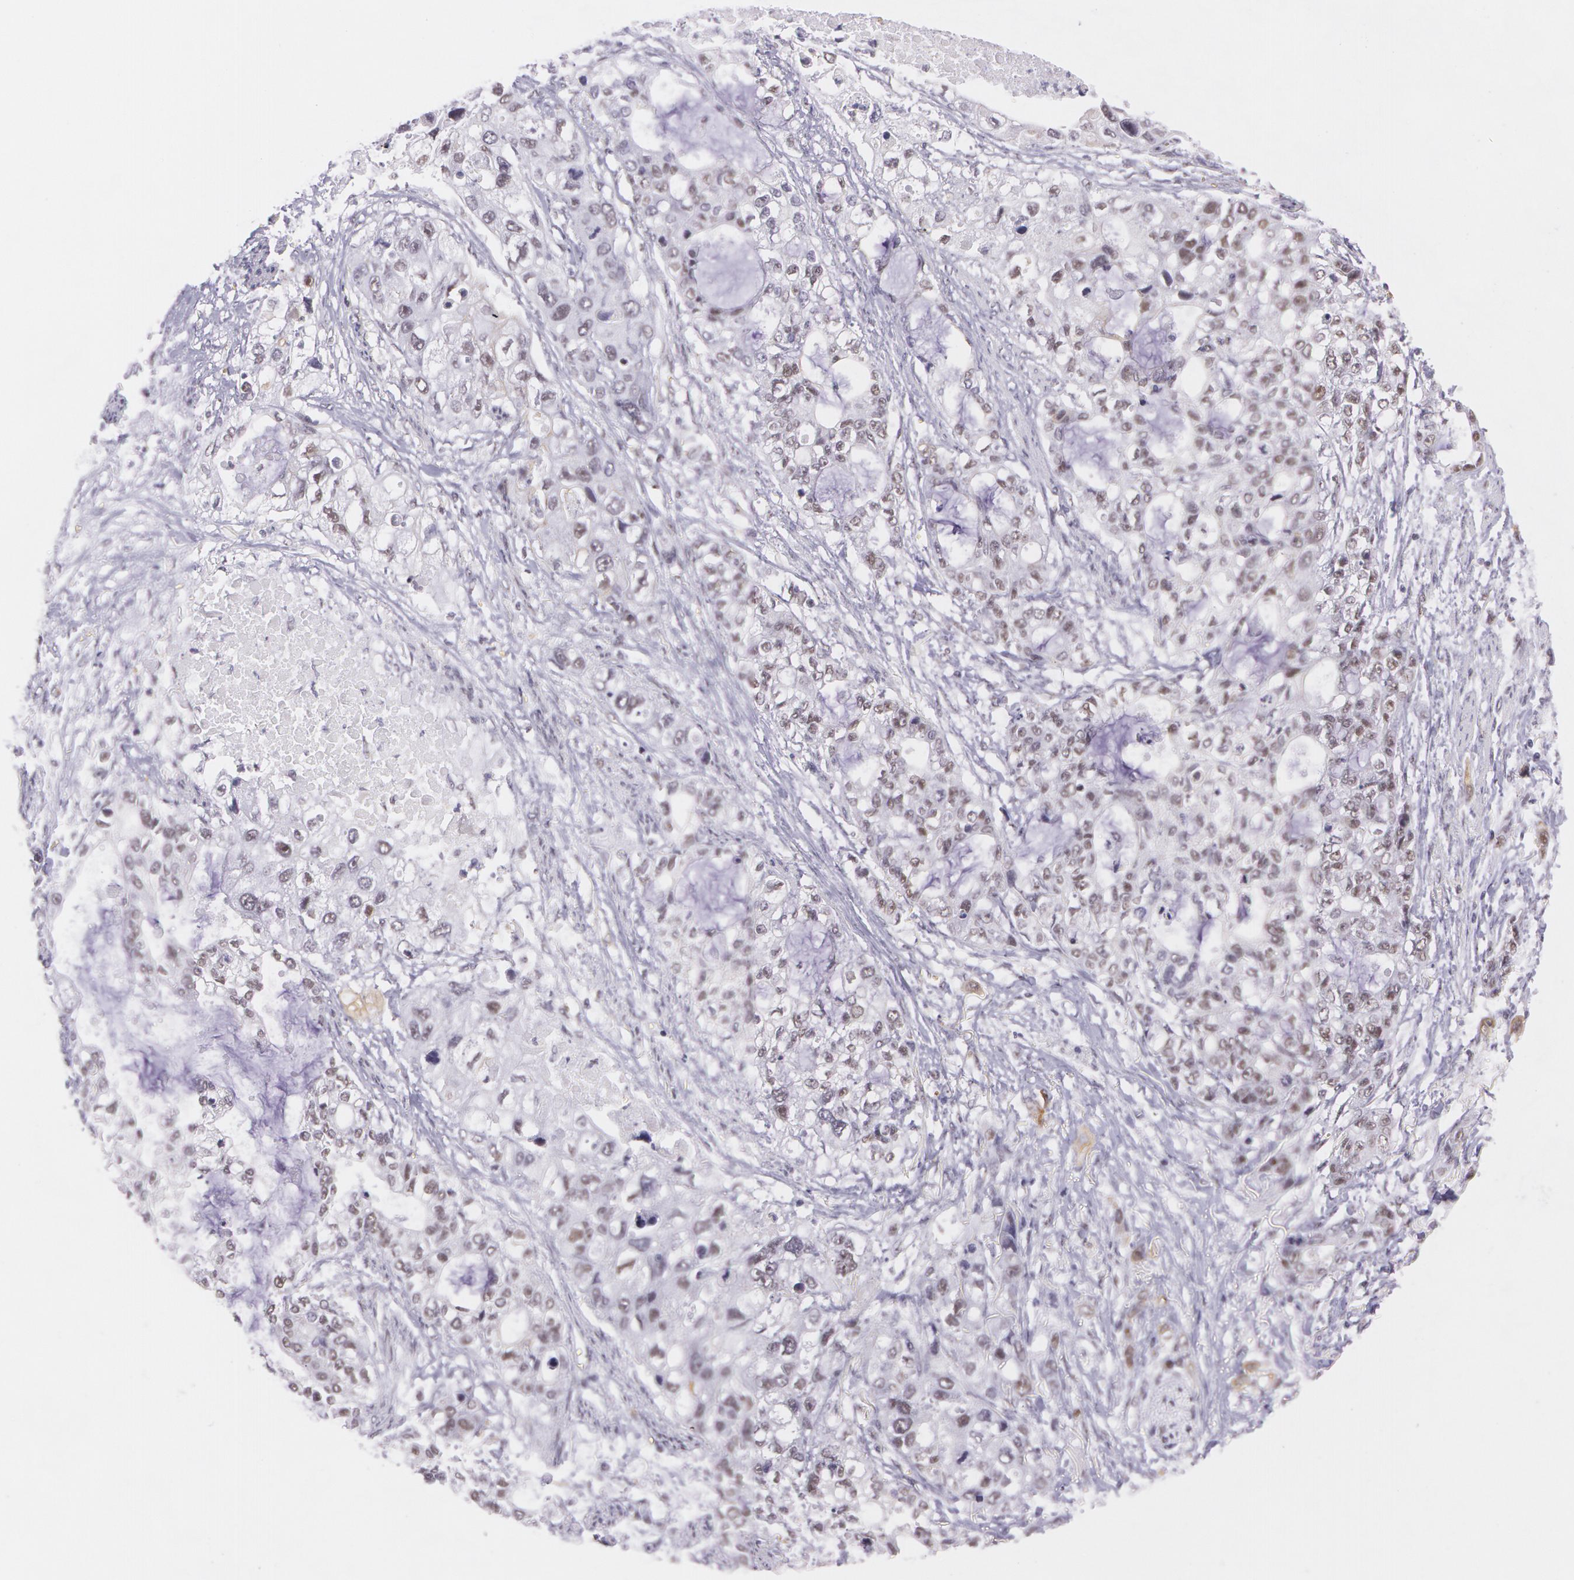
{"staining": {"intensity": "weak", "quantity": "<25%", "location": "cytoplasmic/membranous,nuclear"}, "tissue": "stomach cancer", "cell_type": "Tumor cells", "image_type": "cancer", "snomed": [{"axis": "morphology", "description": "Adenocarcinoma, NOS"}, {"axis": "topography", "description": "Stomach, upper"}], "caption": "Image shows no protein staining in tumor cells of stomach cancer tissue.", "gene": "NBN", "patient": {"sex": "female", "age": 52}}